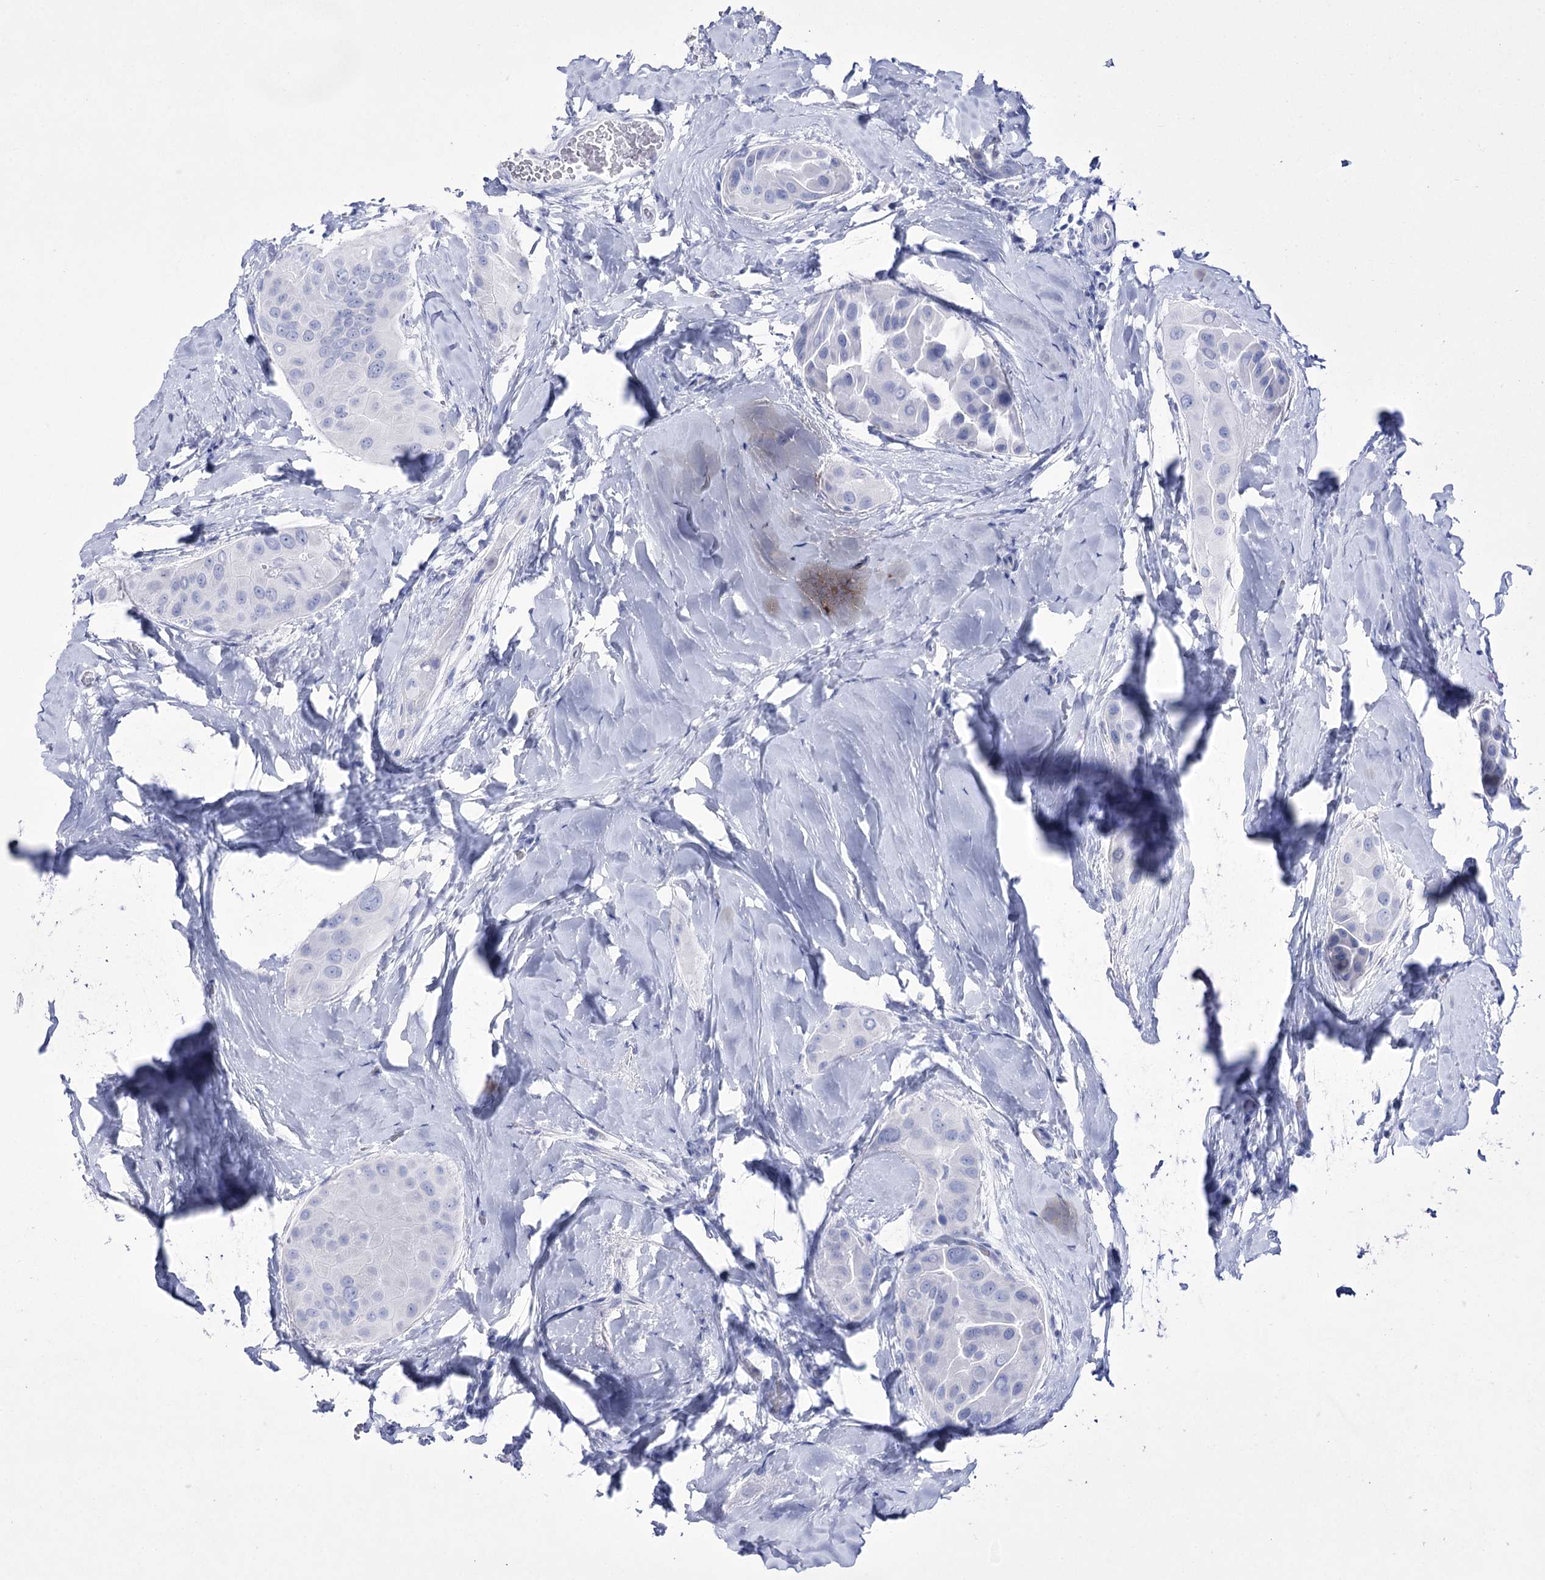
{"staining": {"intensity": "negative", "quantity": "none", "location": "none"}, "tissue": "thyroid cancer", "cell_type": "Tumor cells", "image_type": "cancer", "snomed": [{"axis": "morphology", "description": "Papillary adenocarcinoma, NOS"}, {"axis": "topography", "description": "Thyroid gland"}], "caption": "Human thyroid cancer stained for a protein using IHC shows no positivity in tumor cells.", "gene": "RNF186", "patient": {"sex": "male", "age": 33}}